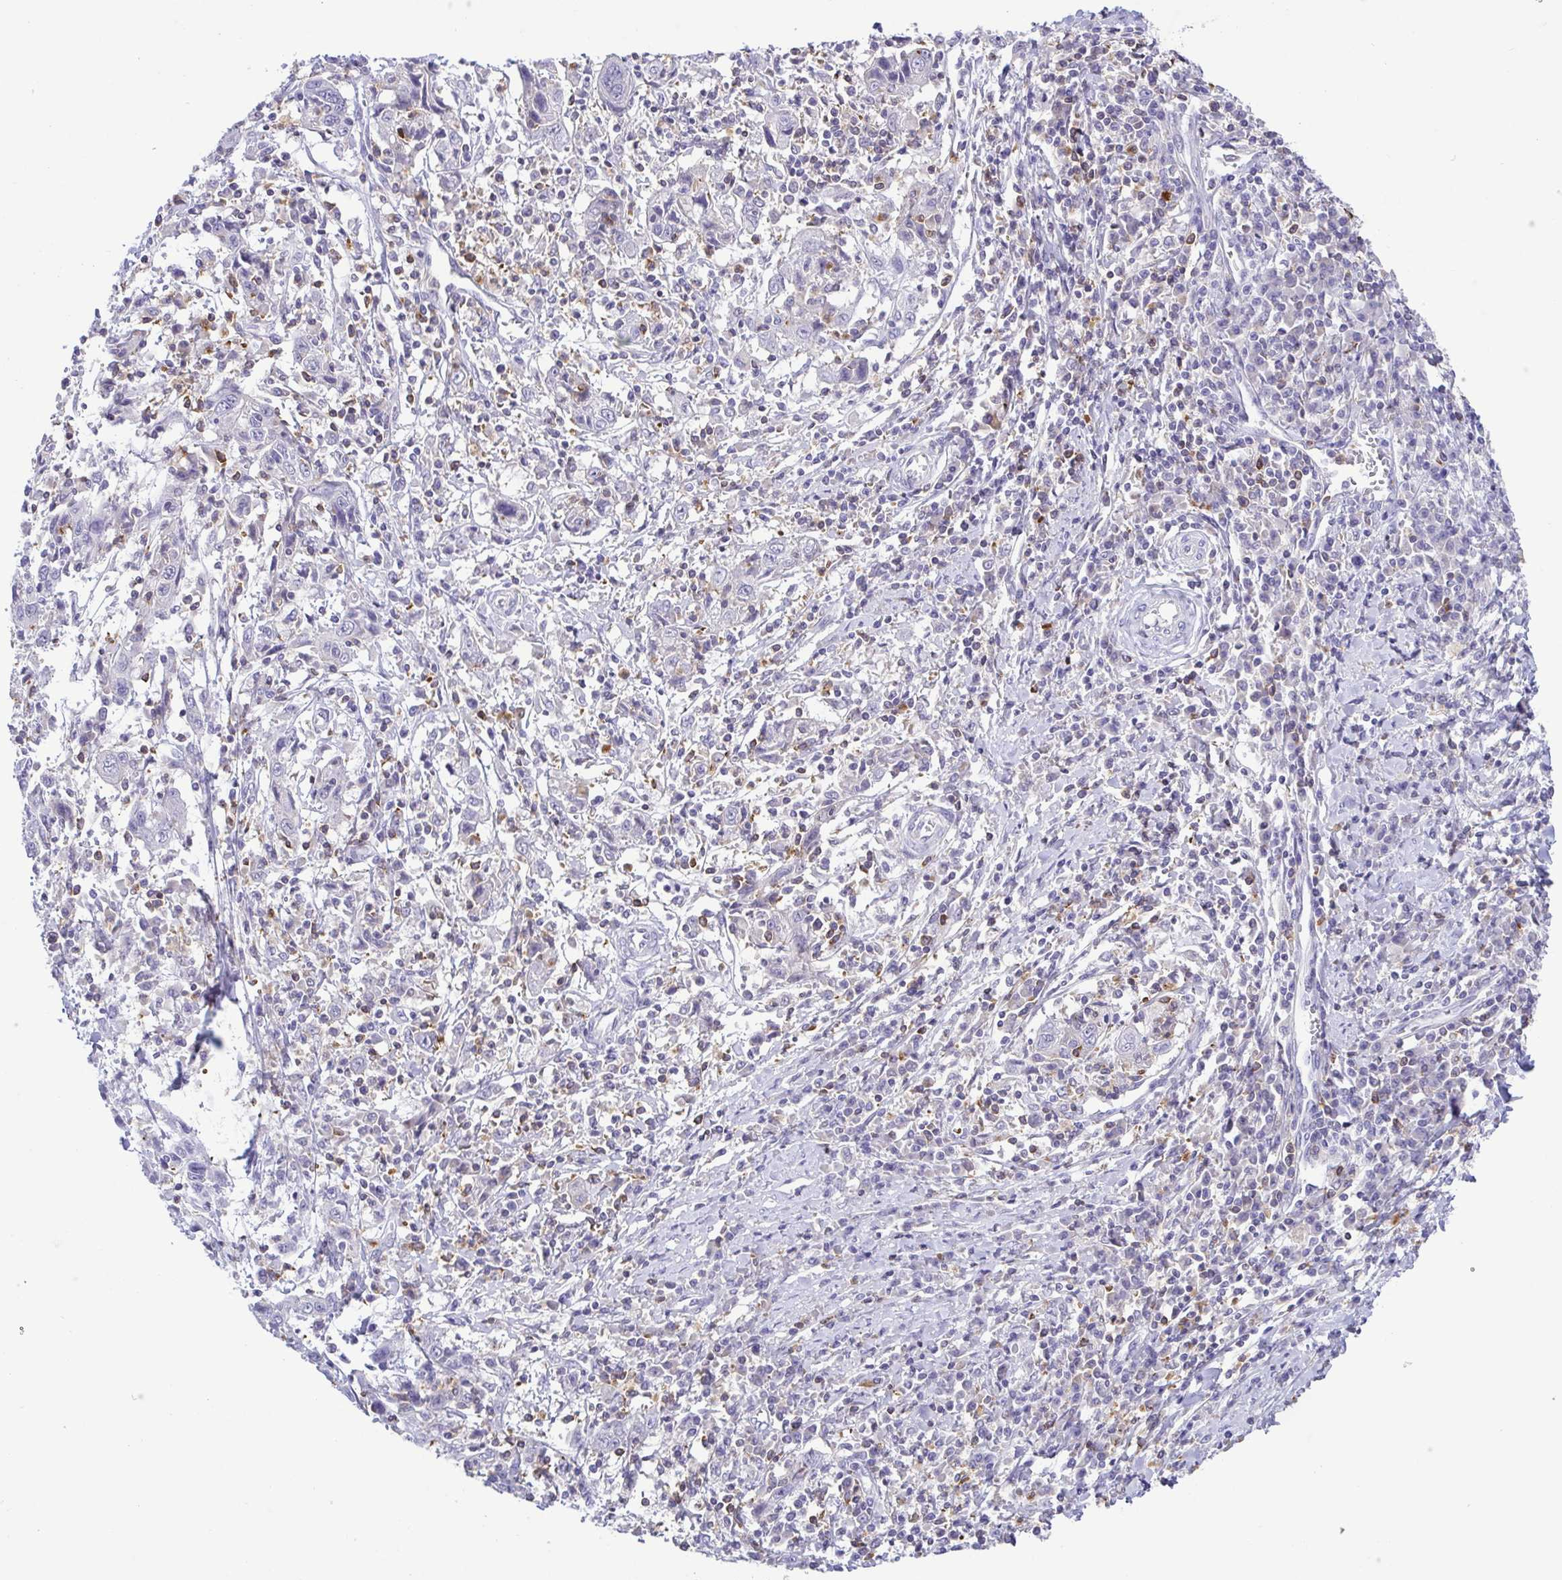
{"staining": {"intensity": "negative", "quantity": "none", "location": "none"}, "tissue": "cervical cancer", "cell_type": "Tumor cells", "image_type": "cancer", "snomed": [{"axis": "morphology", "description": "Squamous cell carcinoma, NOS"}, {"axis": "topography", "description": "Cervix"}], "caption": "Photomicrograph shows no protein positivity in tumor cells of cervical cancer tissue.", "gene": "PGLYRP1", "patient": {"sex": "female", "age": 46}}